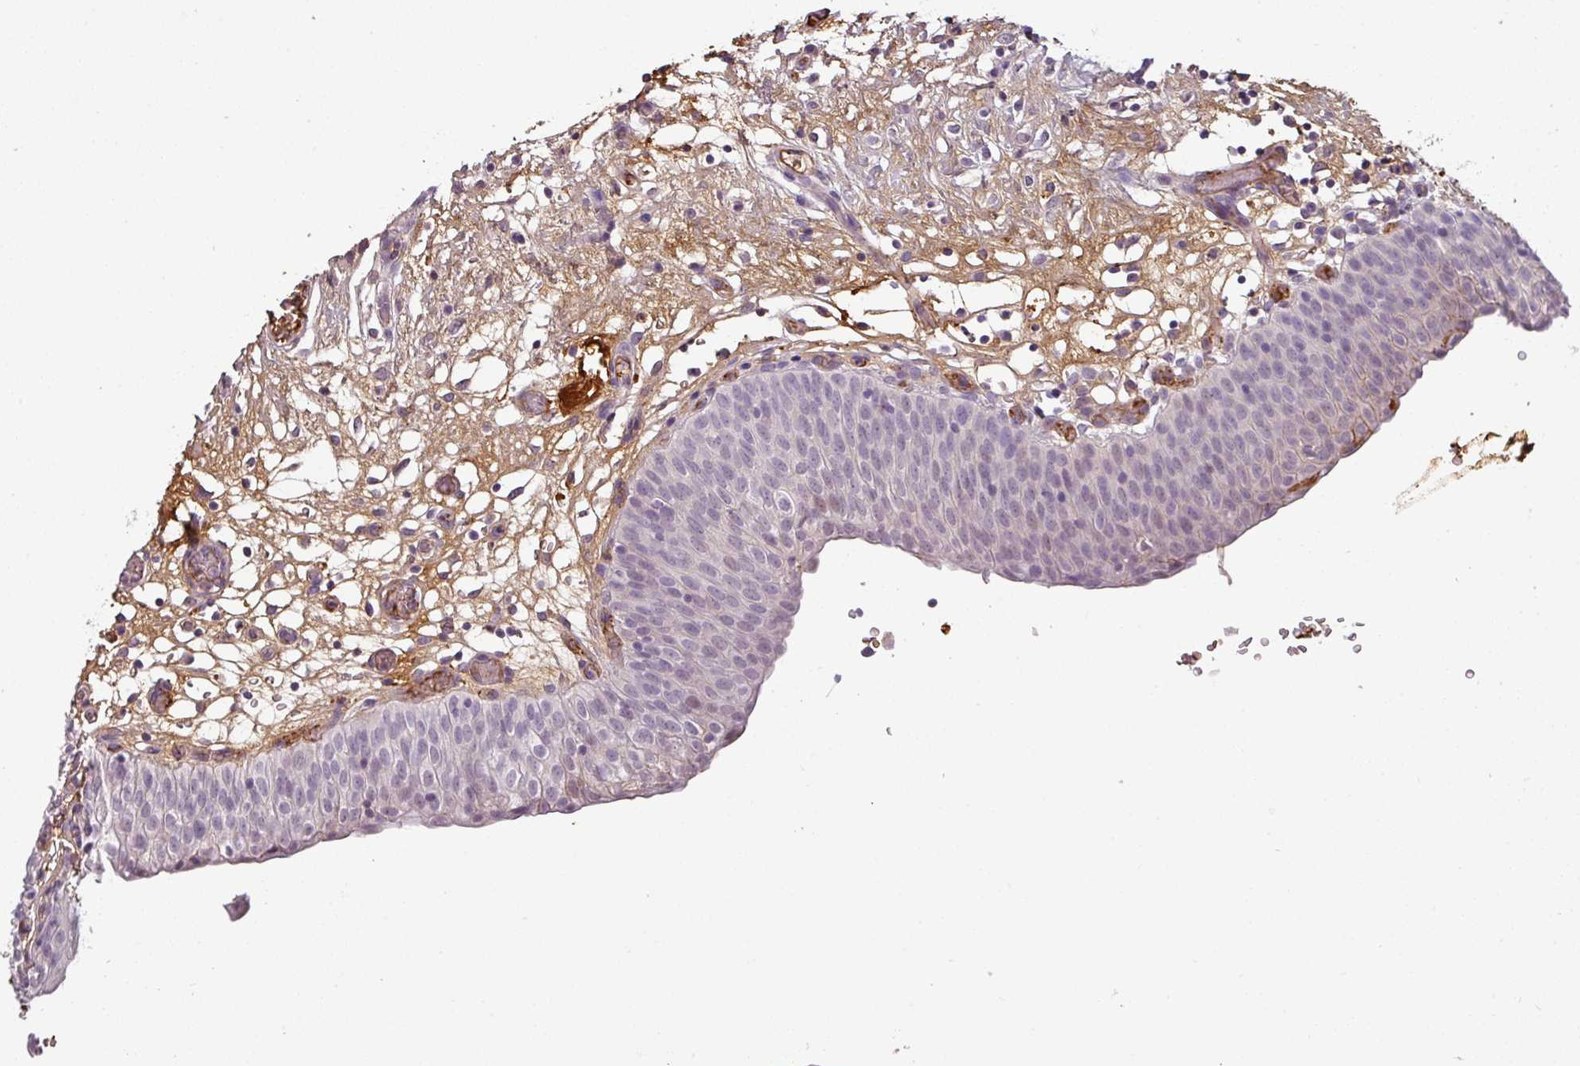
{"staining": {"intensity": "negative", "quantity": "none", "location": "none"}, "tissue": "urinary bladder", "cell_type": "Urothelial cells", "image_type": "normal", "snomed": [{"axis": "morphology", "description": "Normal tissue, NOS"}, {"axis": "topography", "description": "Urinary bladder"}], "caption": "This is a image of immunohistochemistry (IHC) staining of benign urinary bladder, which shows no expression in urothelial cells.", "gene": "APOC1", "patient": {"sex": "male", "age": 55}}